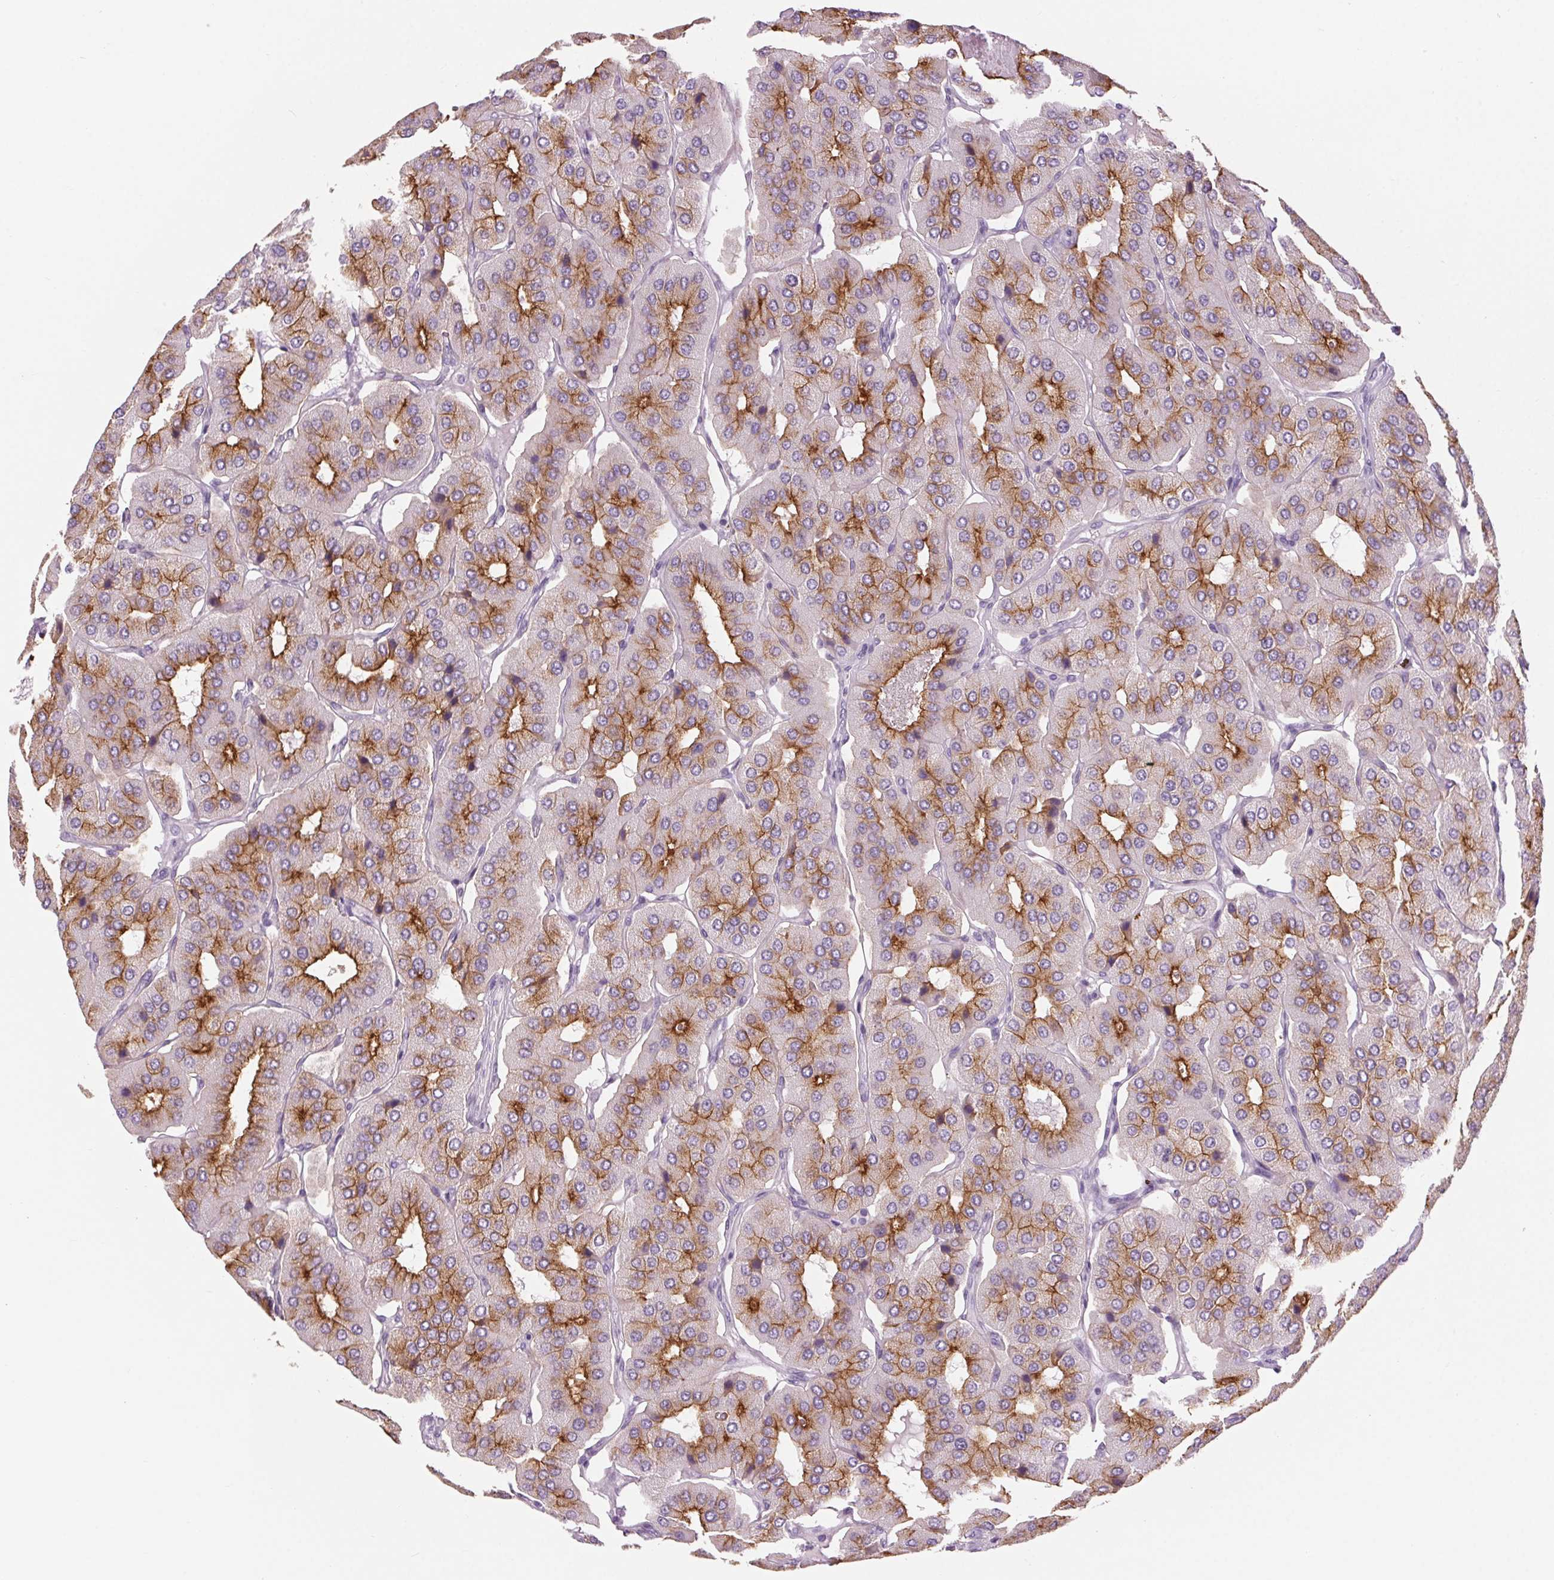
{"staining": {"intensity": "moderate", "quantity": "25%-75%", "location": "cytoplasmic/membranous"}, "tissue": "parathyroid gland", "cell_type": "Glandular cells", "image_type": "normal", "snomed": [{"axis": "morphology", "description": "Normal tissue, NOS"}, {"axis": "morphology", "description": "Adenoma, NOS"}, {"axis": "topography", "description": "Parathyroid gland"}], "caption": "Immunohistochemical staining of normal human parathyroid gland shows medium levels of moderate cytoplasmic/membranous positivity in approximately 25%-75% of glandular cells.", "gene": "LRP2", "patient": {"sex": "female", "age": 86}}